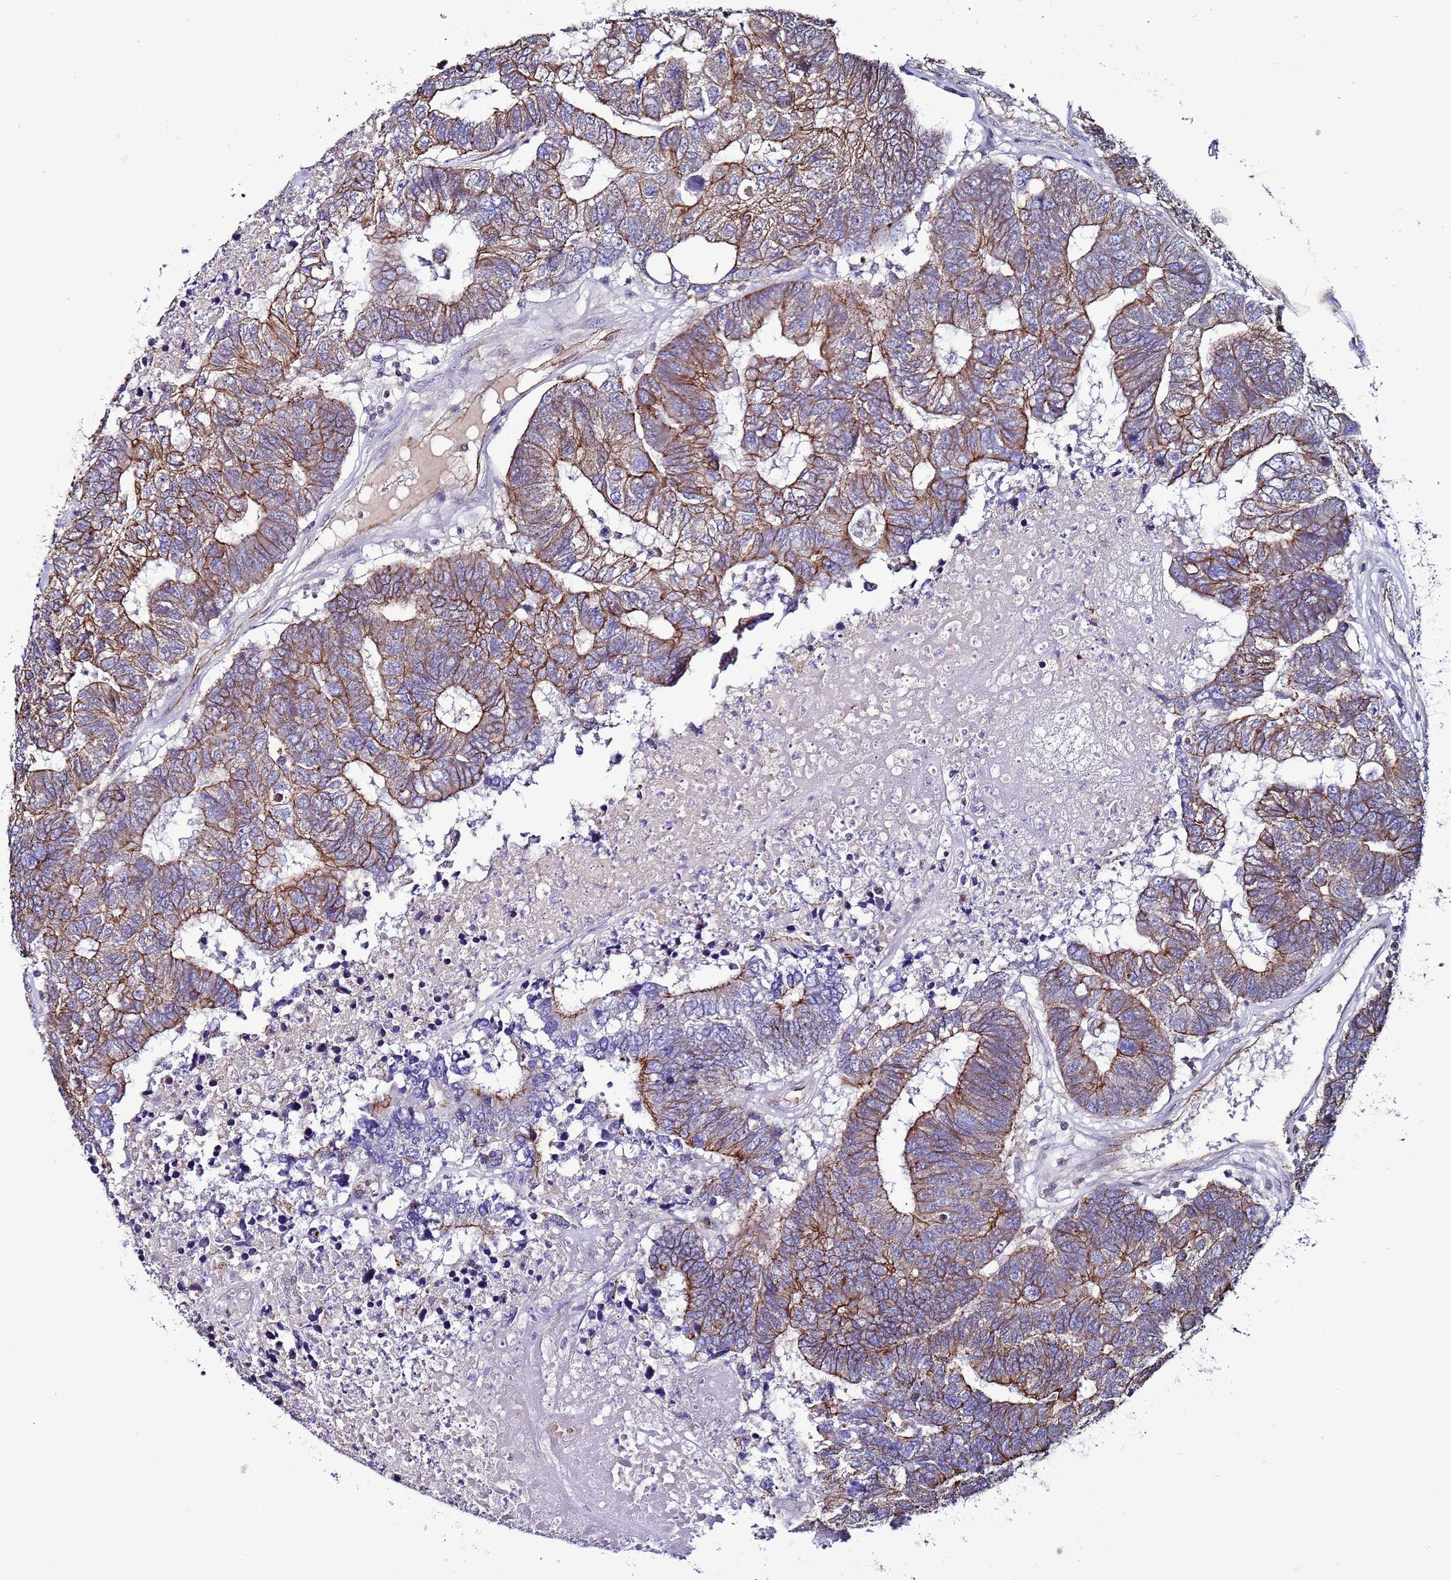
{"staining": {"intensity": "moderate", "quantity": ">75%", "location": "cytoplasmic/membranous"}, "tissue": "colorectal cancer", "cell_type": "Tumor cells", "image_type": "cancer", "snomed": [{"axis": "morphology", "description": "Adenocarcinoma, NOS"}, {"axis": "topography", "description": "Colon"}], "caption": "Human colorectal cancer stained with a brown dye displays moderate cytoplasmic/membranous positive staining in about >75% of tumor cells.", "gene": "TENM3", "patient": {"sex": "female", "age": 48}}